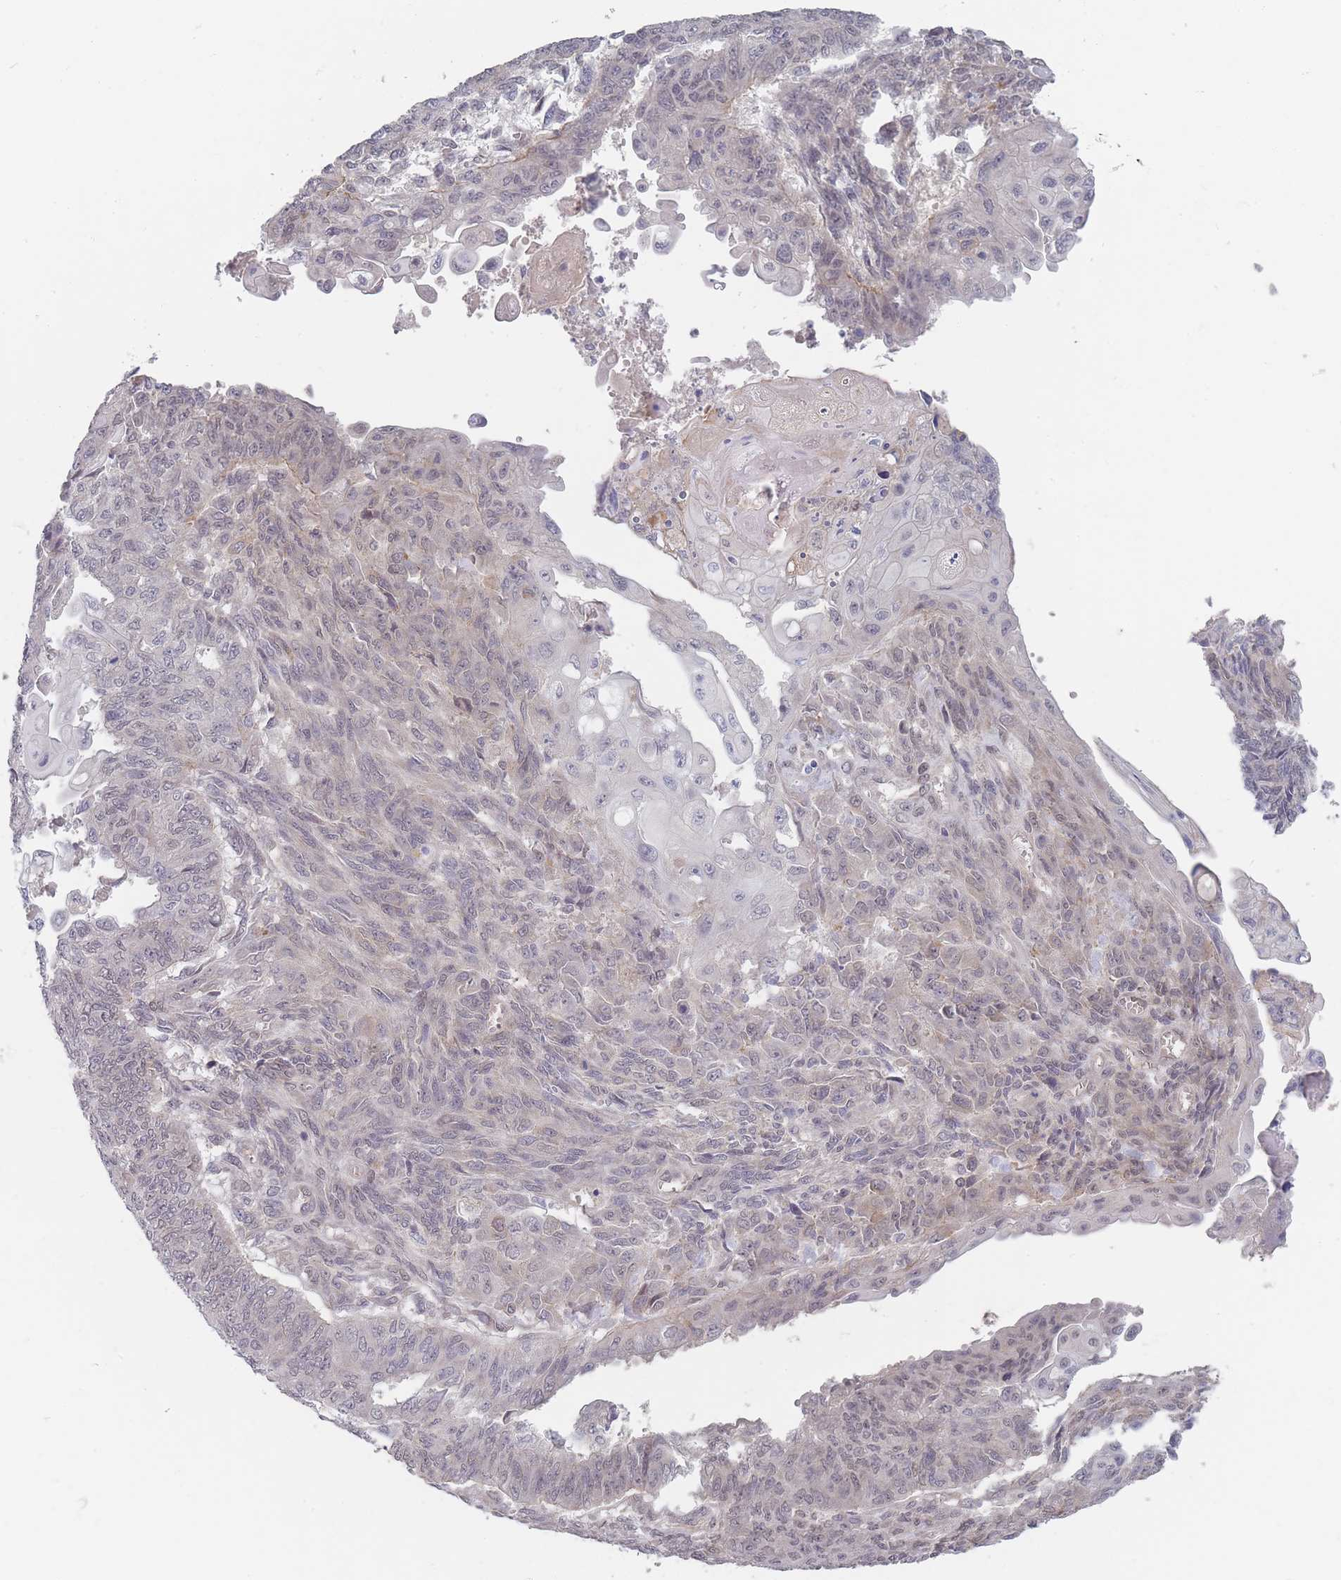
{"staining": {"intensity": "negative", "quantity": "none", "location": "none"}, "tissue": "endometrial cancer", "cell_type": "Tumor cells", "image_type": "cancer", "snomed": [{"axis": "morphology", "description": "Adenocarcinoma, NOS"}, {"axis": "topography", "description": "Endometrium"}], "caption": "Tumor cells are negative for protein expression in human endometrial cancer.", "gene": "ANKRD10", "patient": {"sex": "female", "age": 32}}